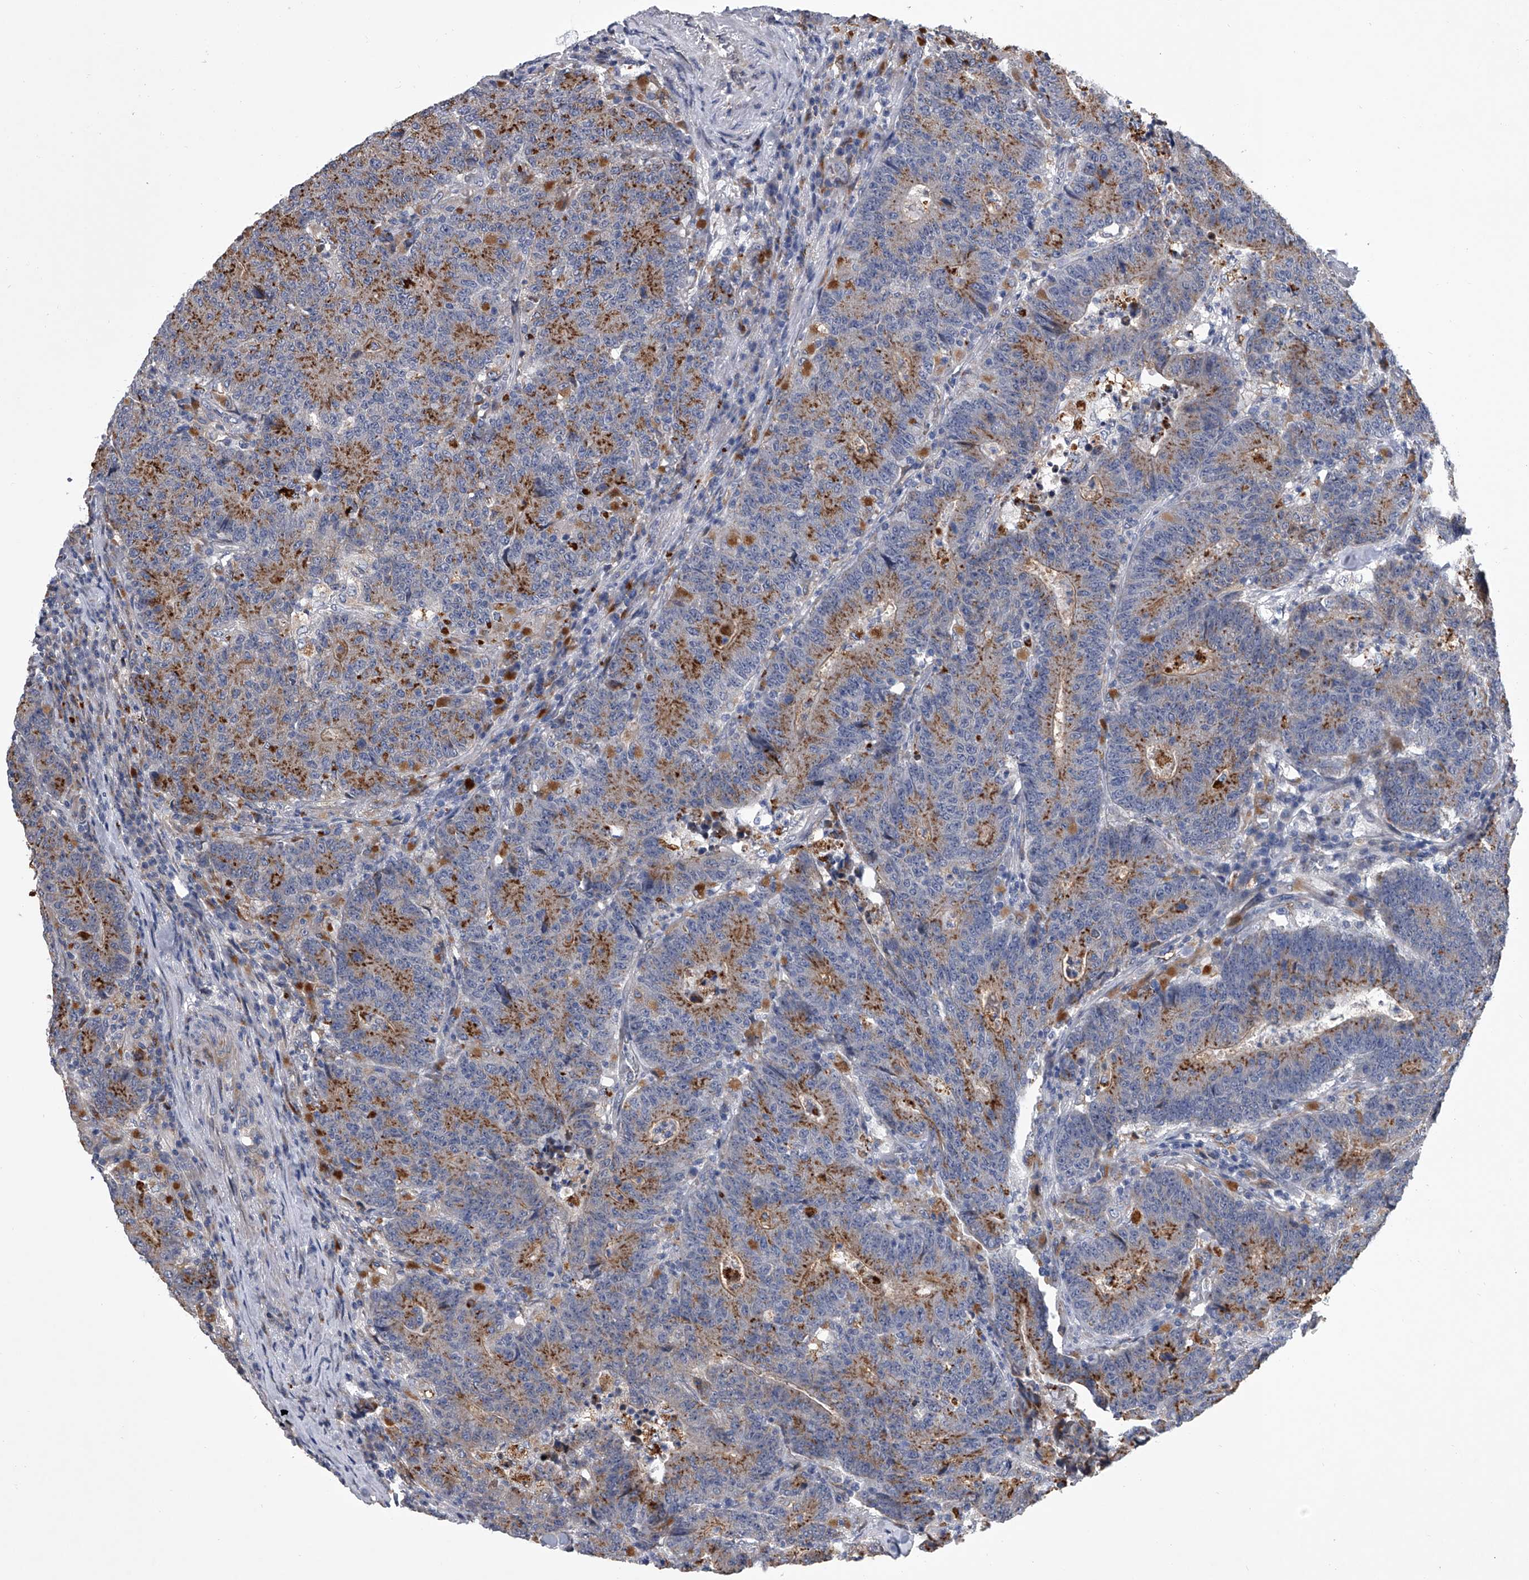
{"staining": {"intensity": "moderate", "quantity": ">75%", "location": "cytoplasmic/membranous"}, "tissue": "colorectal cancer", "cell_type": "Tumor cells", "image_type": "cancer", "snomed": [{"axis": "morphology", "description": "Normal tissue, NOS"}, {"axis": "morphology", "description": "Adenocarcinoma, NOS"}, {"axis": "topography", "description": "Colon"}], "caption": "Immunohistochemistry (IHC) (DAB (3,3'-diaminobenzidine)) staining of adenocarcinoma (colorectal) shows moderate cytoplasmic/membranous protein expression in approximately >75% of tumor cells. (DAB (3,3'-diaminobenzidine) IHC with brightfield microscopy, high magnification).", "gene": "TRIM8", "patient": {"sex": "female", "age": 75}}